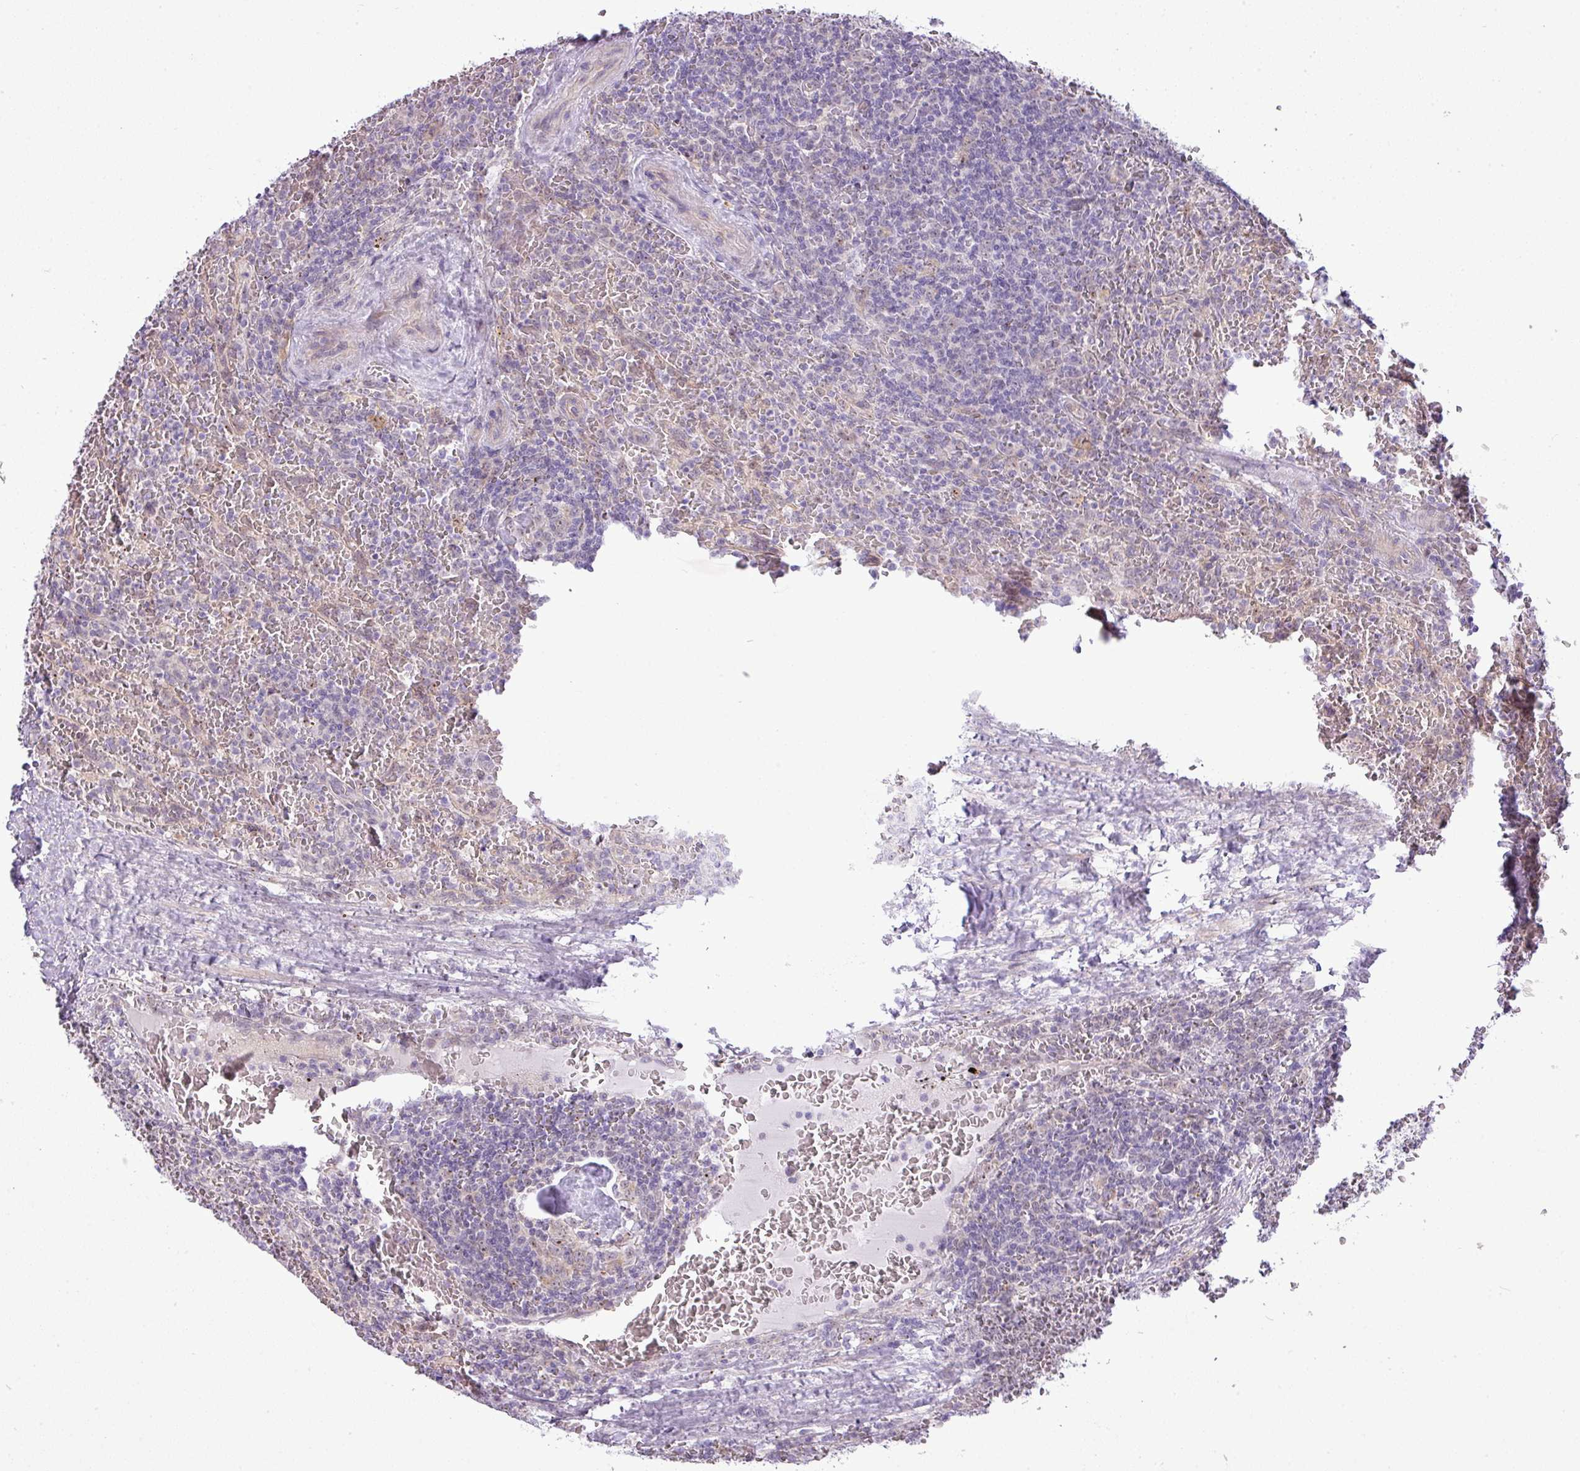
{"staining": {"intensity": "negative", "quantity": "none", "location": "none"}, "tissue": "lymphoma", "cell_type": "Tumor cells", "image_type": "cancer", "snomed": [{"axis": "morphology", "description": "Malignant lymphoma, non-Hodgkin's type, Low grade"}, {"axis": "topography", "description": "Spleen"}], "caption": "Immunohistochemistry (IHC) histopathology image of neoplastic tissue: lymphoma stained with DAB (3,3'-diaminobenzidine) shows no significant protein staining in tumor cells. (Immunohistochemistry (IHC), brightfield microscopy, high magnification).", "gene": "MAK16", "patient": {"sex": "female", "age": 64}}